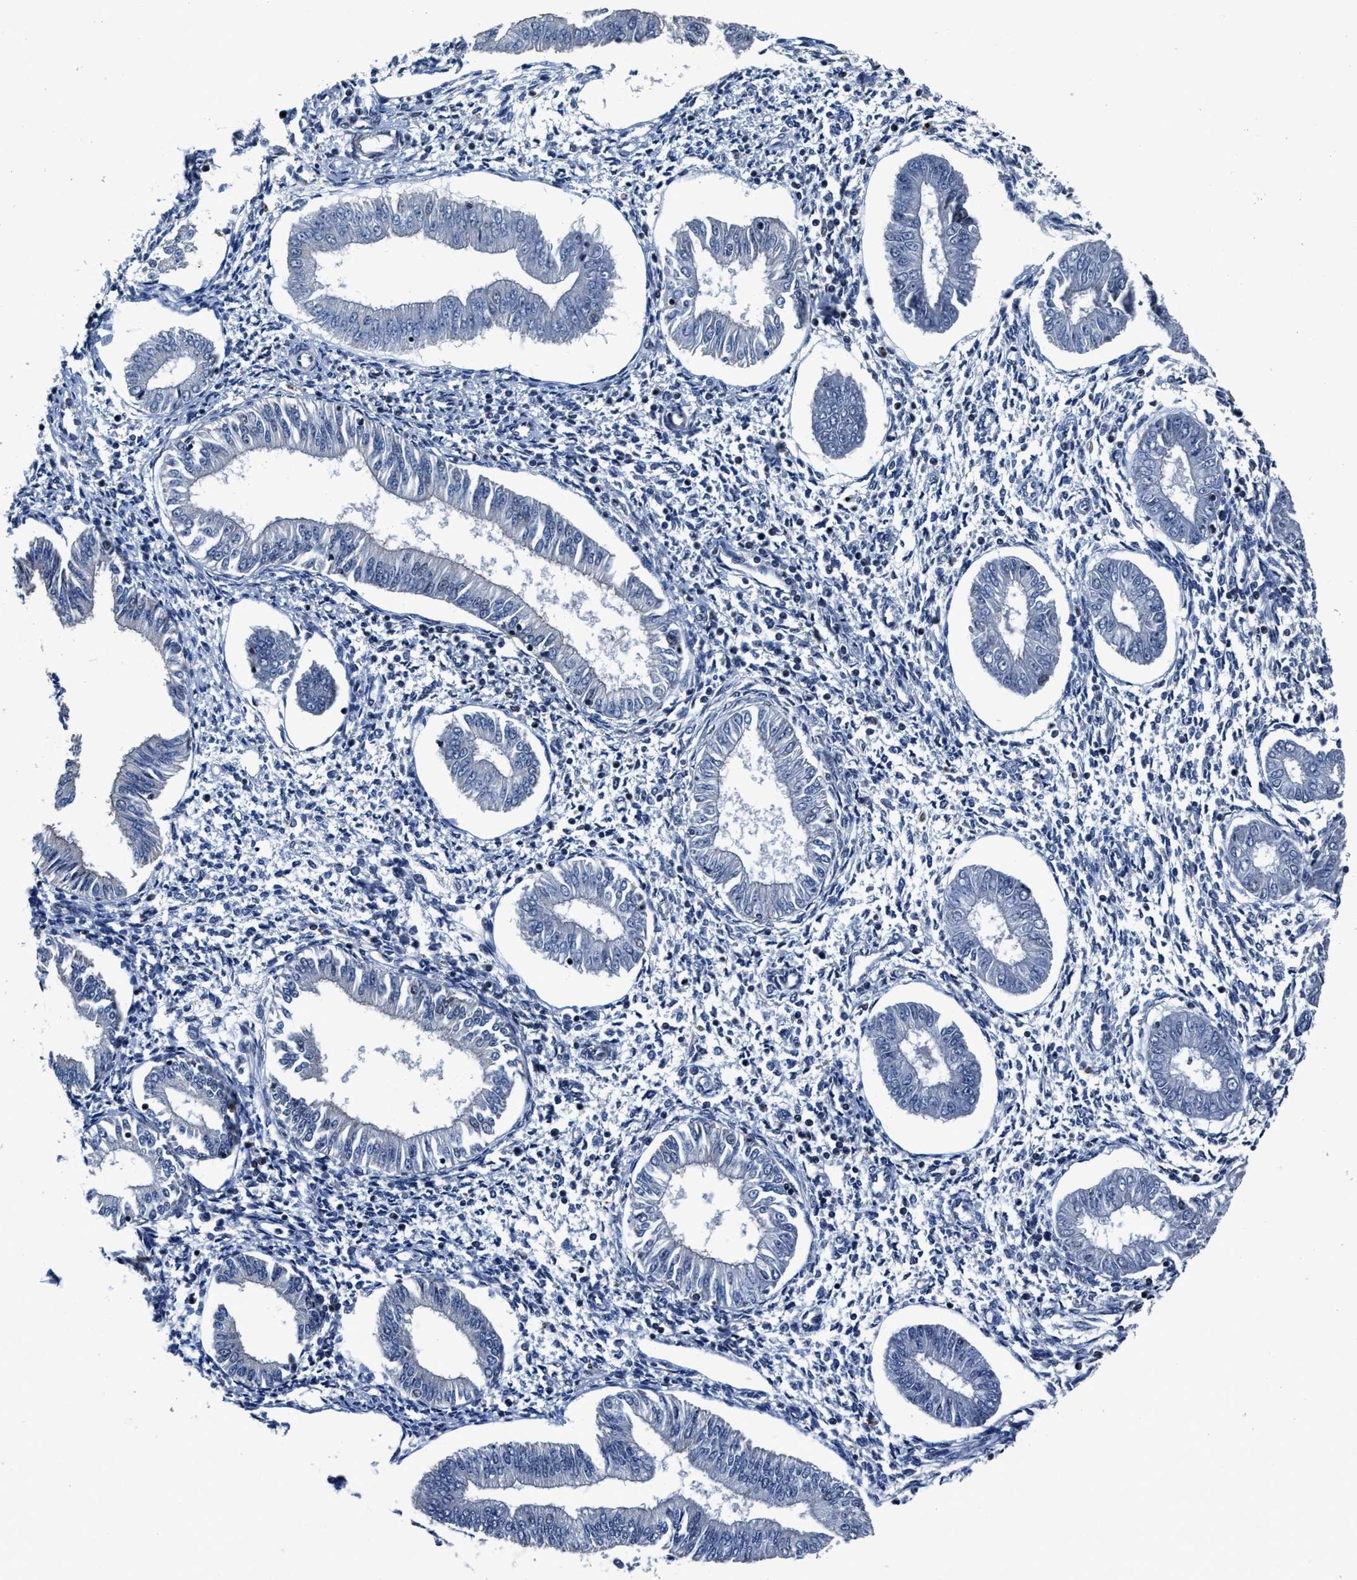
{"staining": {"intensity": "moderate", "quantity": "<25%", "location": "nuclear"}, "tissue": "endometrium", "cell_type": "Cells in endometrial stroma", "image_type": "normal", "snomed": [{"axis": "morphology", "description": "Normal tissue, NOS"}, {"axis": "topography", "description": "Endometrium"}], "caption": "This histopathology image displays immunohistochemistry (IHC) staining of benign endometrium, with low moderate nuclear expression in about <25% of cells in endometrial stroma.", "gene": "ZNF233", "patient": {"sex": "female", "age": 50}}